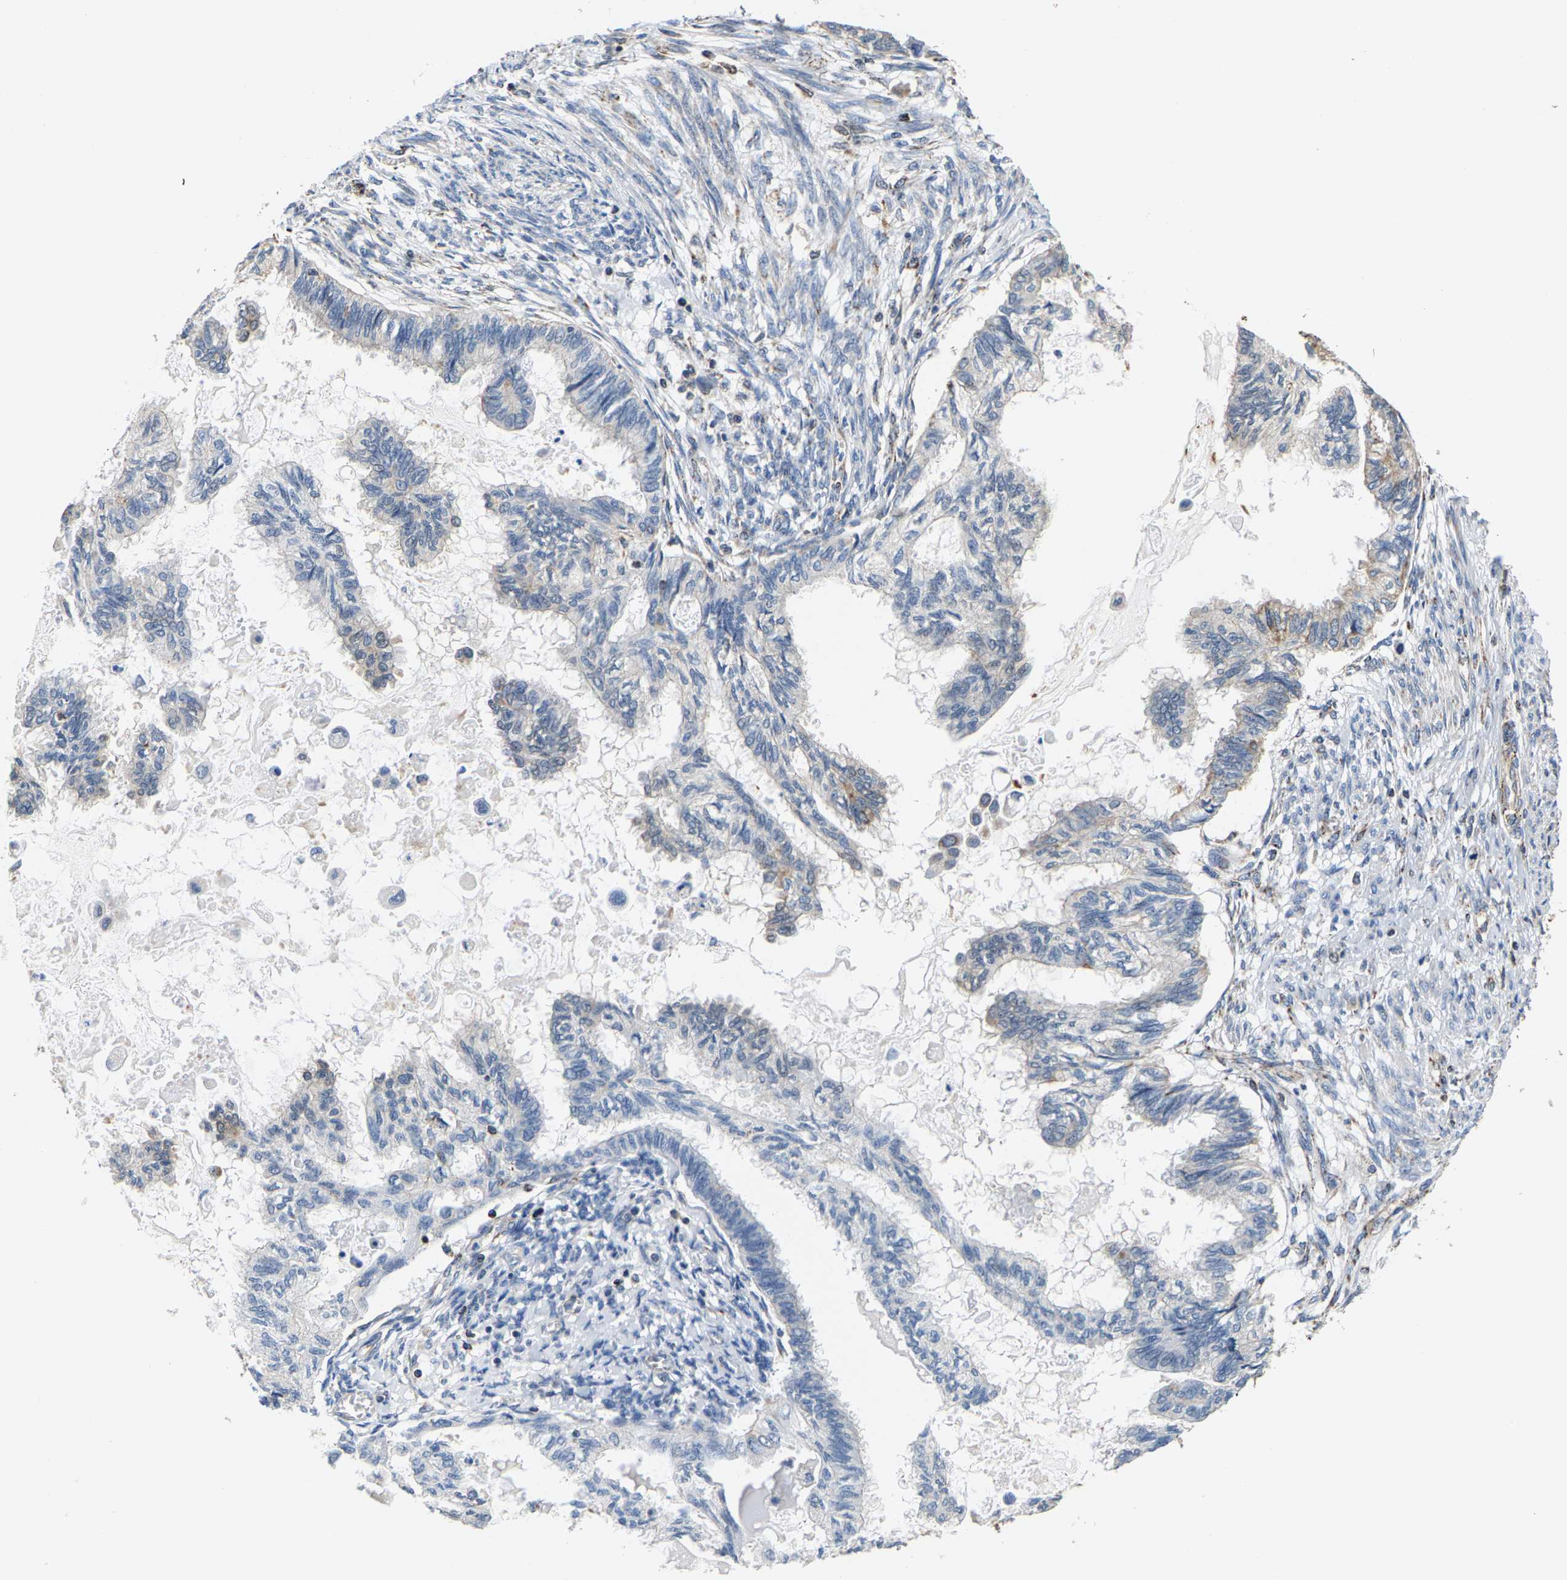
{"staining": {"intensity": "moderate", "quantity": "<25%", "location": "cytoplasmic/membranous"}, "tissue": "cervical cancer", "cell_type": "Tumor cells", "image_type": "cancer", "snomed": [{"axis": "morphology", "description": "Normal tissue, NOS"}, {"axis": "morphology", "description": "Adenocarcinoma, NOS"}, {"axis": "topography", "description": "Cervix"}, {"axis": "topography", "description": "Endometrium"}], "caption": "IHC micrograph of human adenocarcinoma (cervical) stained for a protein (brown), which exhibits low levels of moderate cytoplasmic/membranous expression in about <25% of tumor cells.", "gene": "SHMT2", "patient": {"sex": "female", "age": 86}}